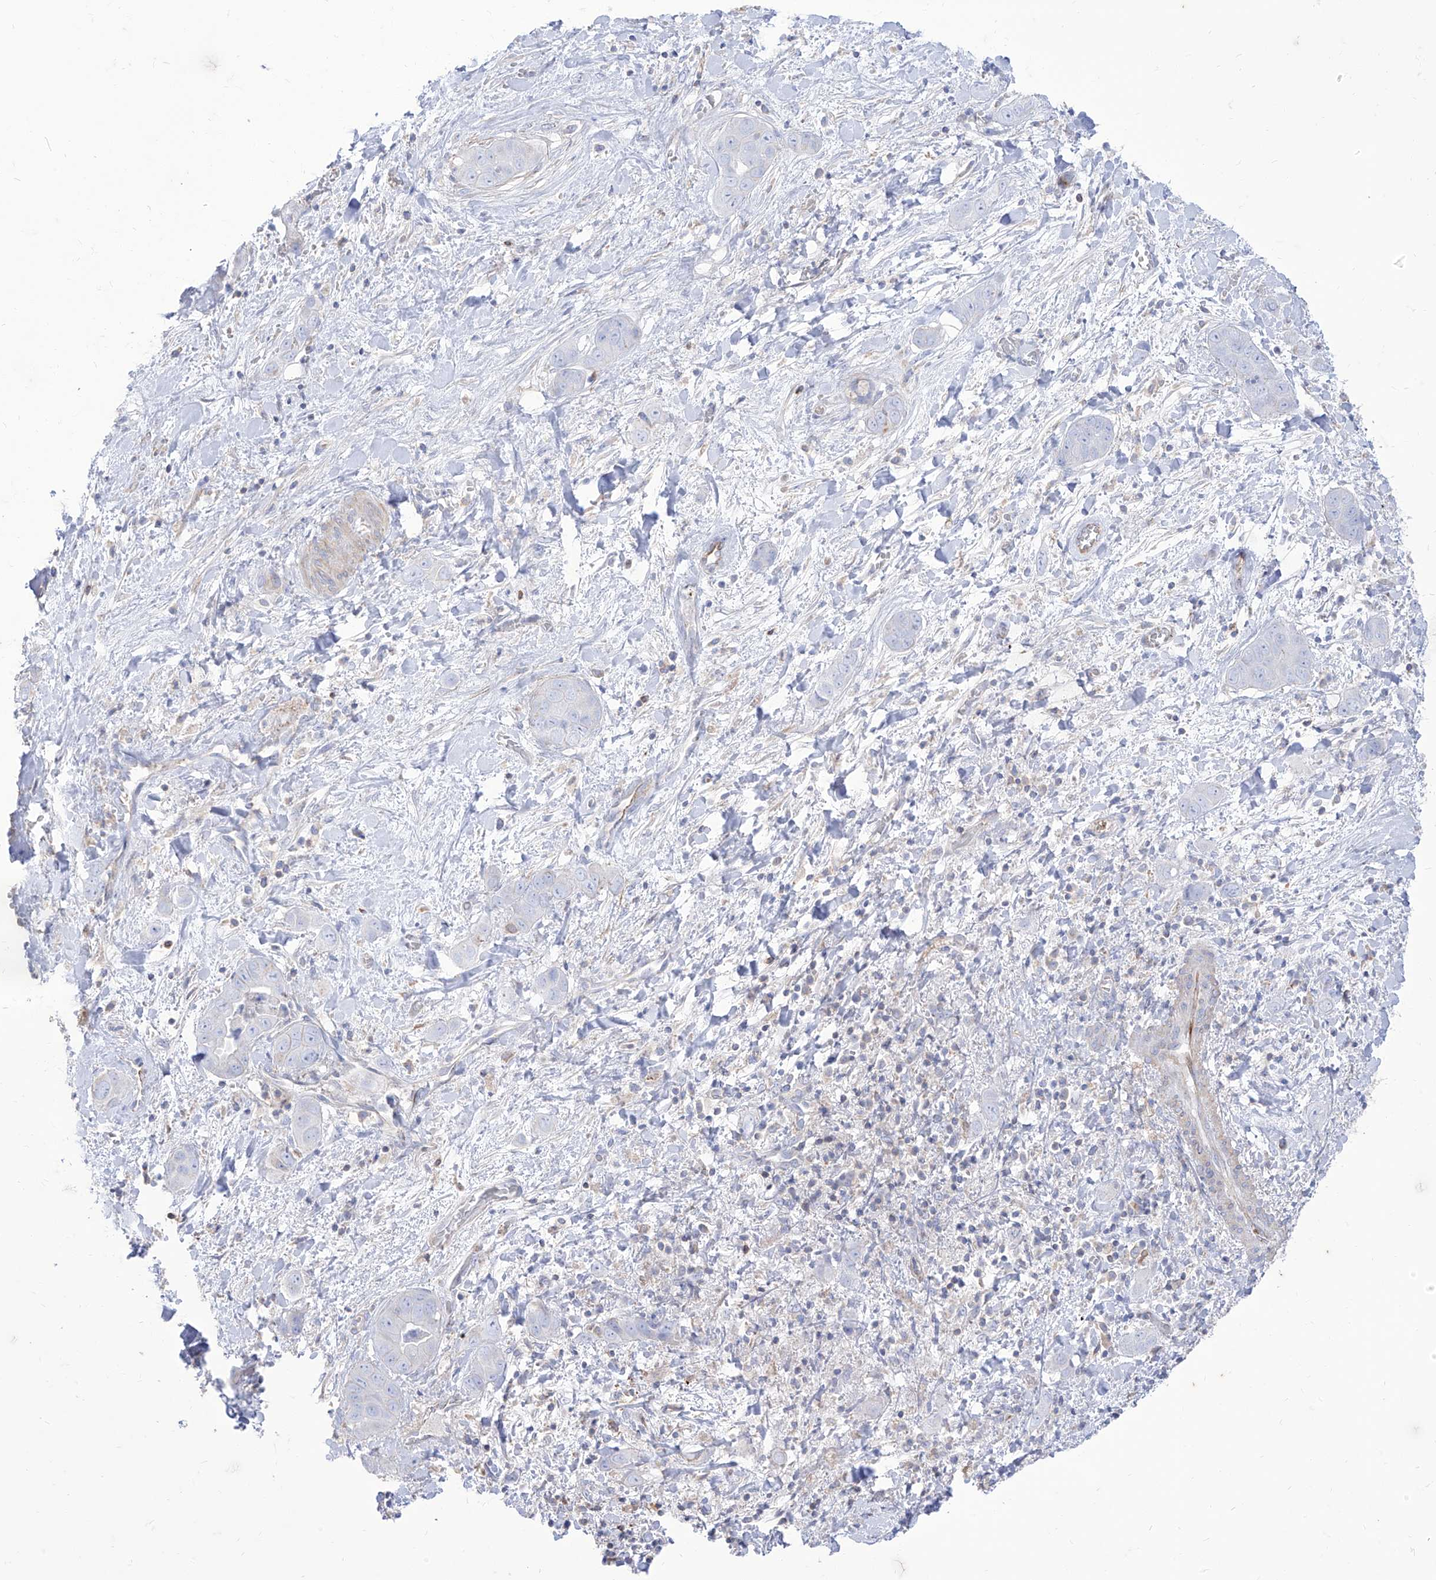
{"staining": {"intensity": "negative", "quantity": "none", "location": "none"}, "tissue": "liver cancer", "cell_type": "Tumor cells", "image_type": "cancer", "snomed": [{"axis": "morphology", "description": "Cholangiocarcinoma"}, {"axis": "topography", "description": "Liver"}], "caption": "Protein analysis of cholangiocarcinoma (liver) displays no significant staining in tumor cells.", "gene": "C1orf74", "patient": {"sex": "female", "age": 52}}